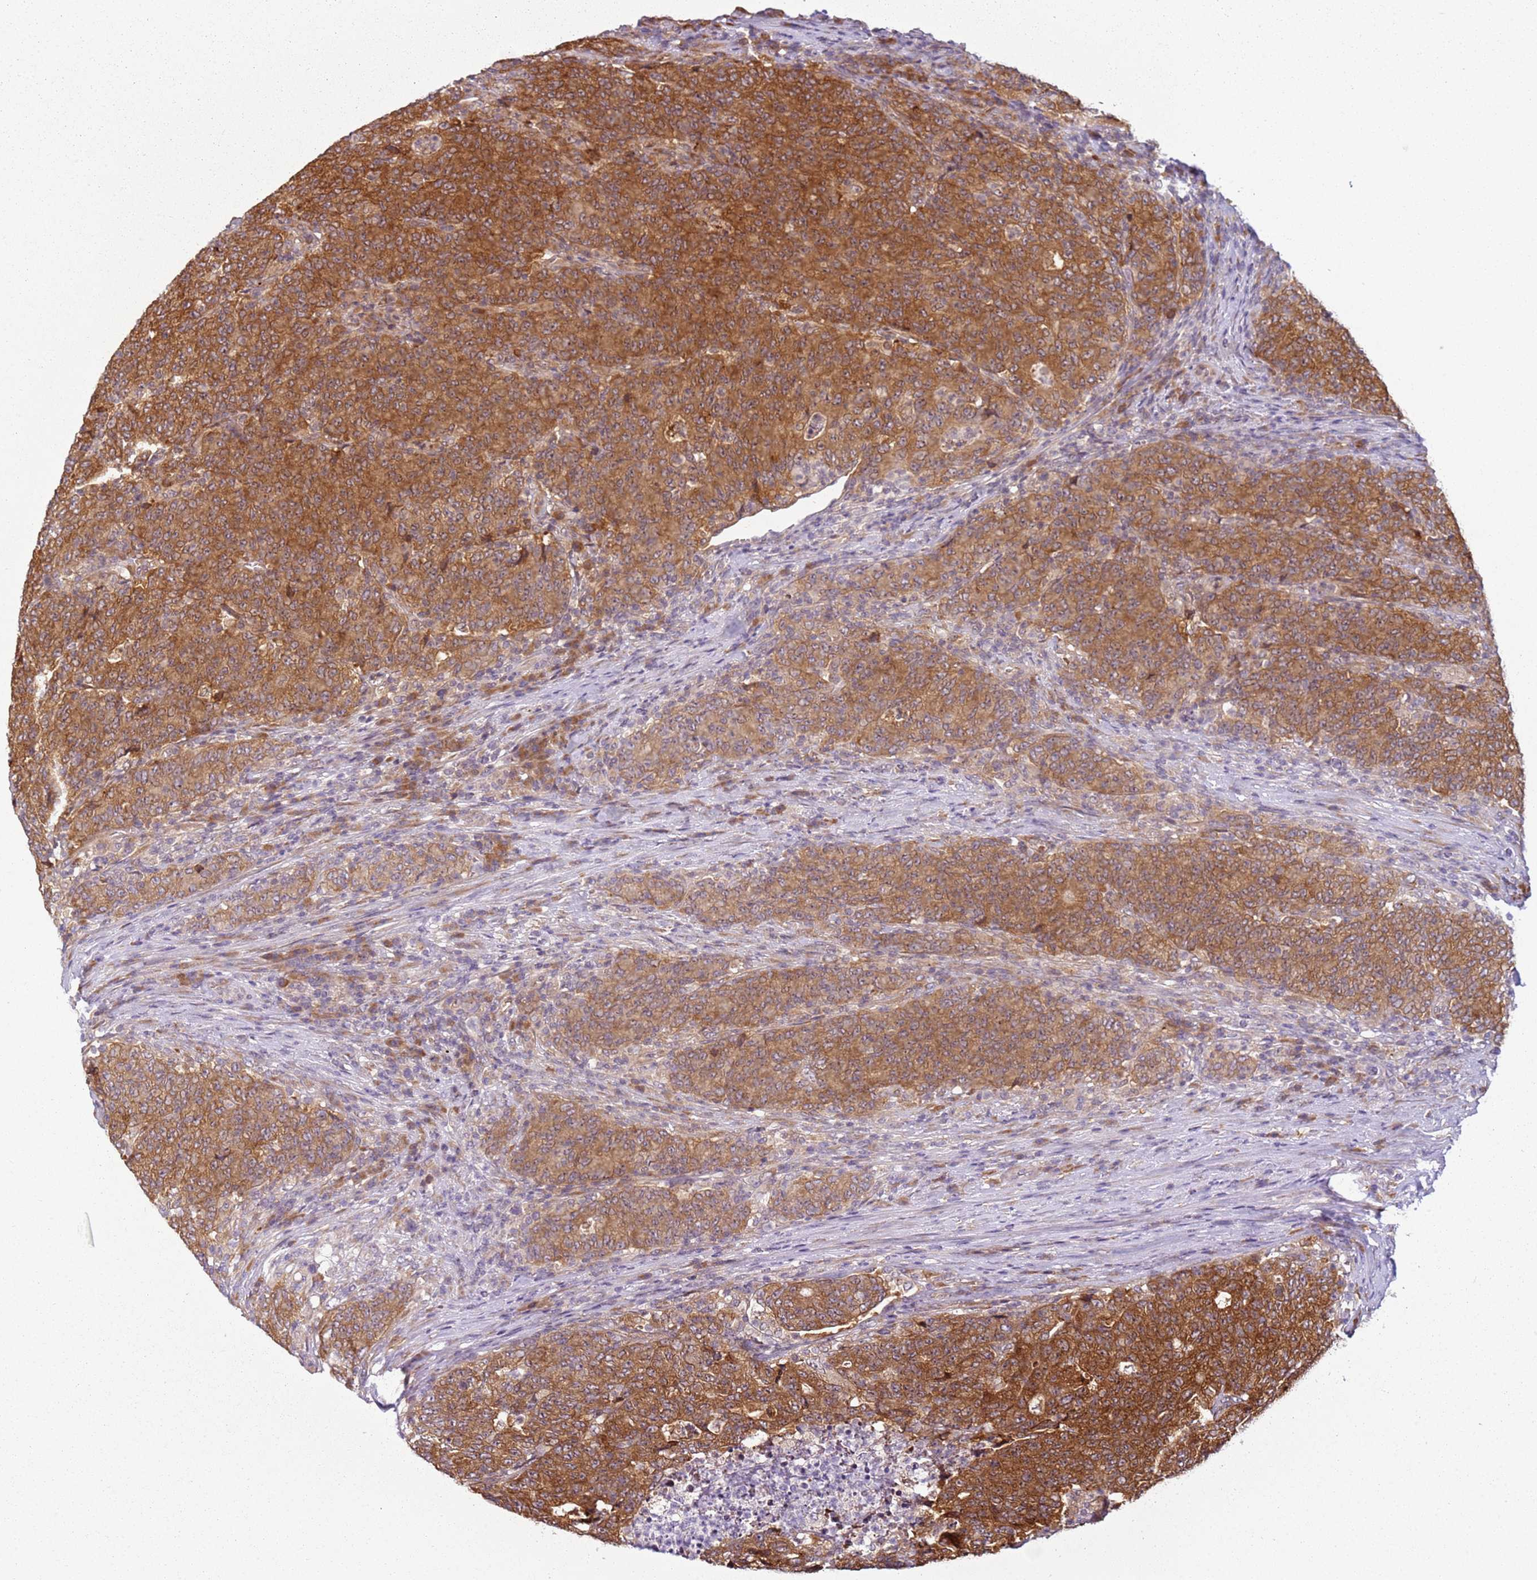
{"staining": {"intensity": "strong", "quantity": ">75%", "location": "cytoplasmic/membranous"}, "tissue": "colorectal cancer", "cell_type": "Tumor cells", "image_type": "cancer", "snomed": [{"axis": "morphology", "description": "Adenocarcinoma, NOS"}, {"axis": "topography", "description": "Colon"}], "caption": "Immunohistochemistry (DAB) staining of human adenocarcinoma (colorectal) exhibits strong cytoplasmic/membranous protein positivity in approximately >75% of tumor cells.", "gene": "RPS28", "patient": {"sex": "female", "age": 75}}